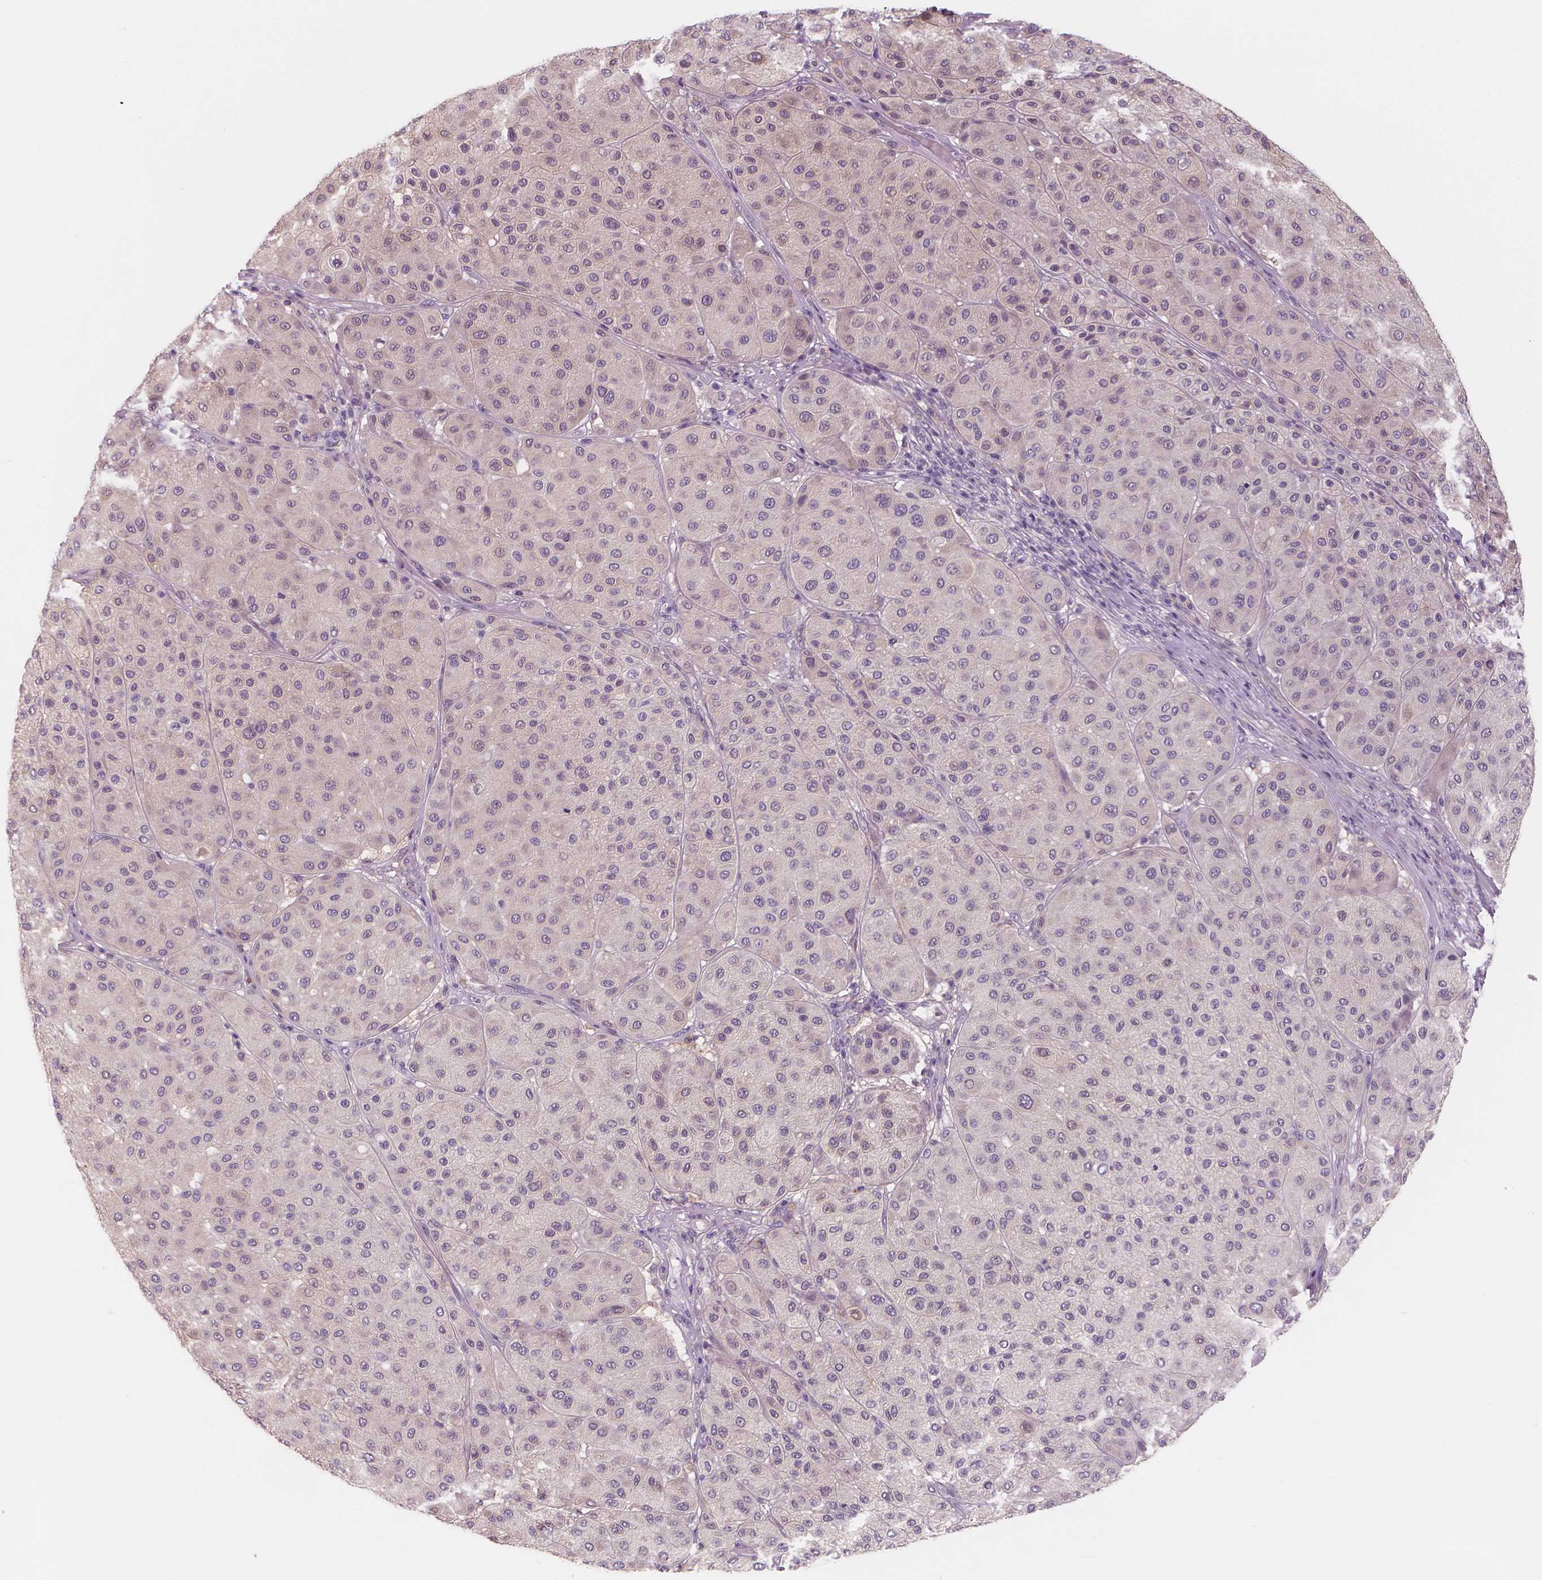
{"staining": {"intensity": "negative", "quantity": "none", "location": "none"}, "tissue": "melanoma", "cell_type": "Tumor cells", "image_type": "cancer", "snomed": [{"axis": "morphology", "description": "Malignant melanoma, Metastatic site"}, {"axis": "topography", "description": "Smooth muscle"}], "caption": "Immunohistochemical staining of human malignant melanoma (metastatic site) shows no significant positivity in tumor cells. (Brightfield microscopy of DAB (3,3'-diaminobenzidine) immunohistochemistry at high magnification).", "gene": "RNASE7", "patient": {"sex": "male", "age": 41}}